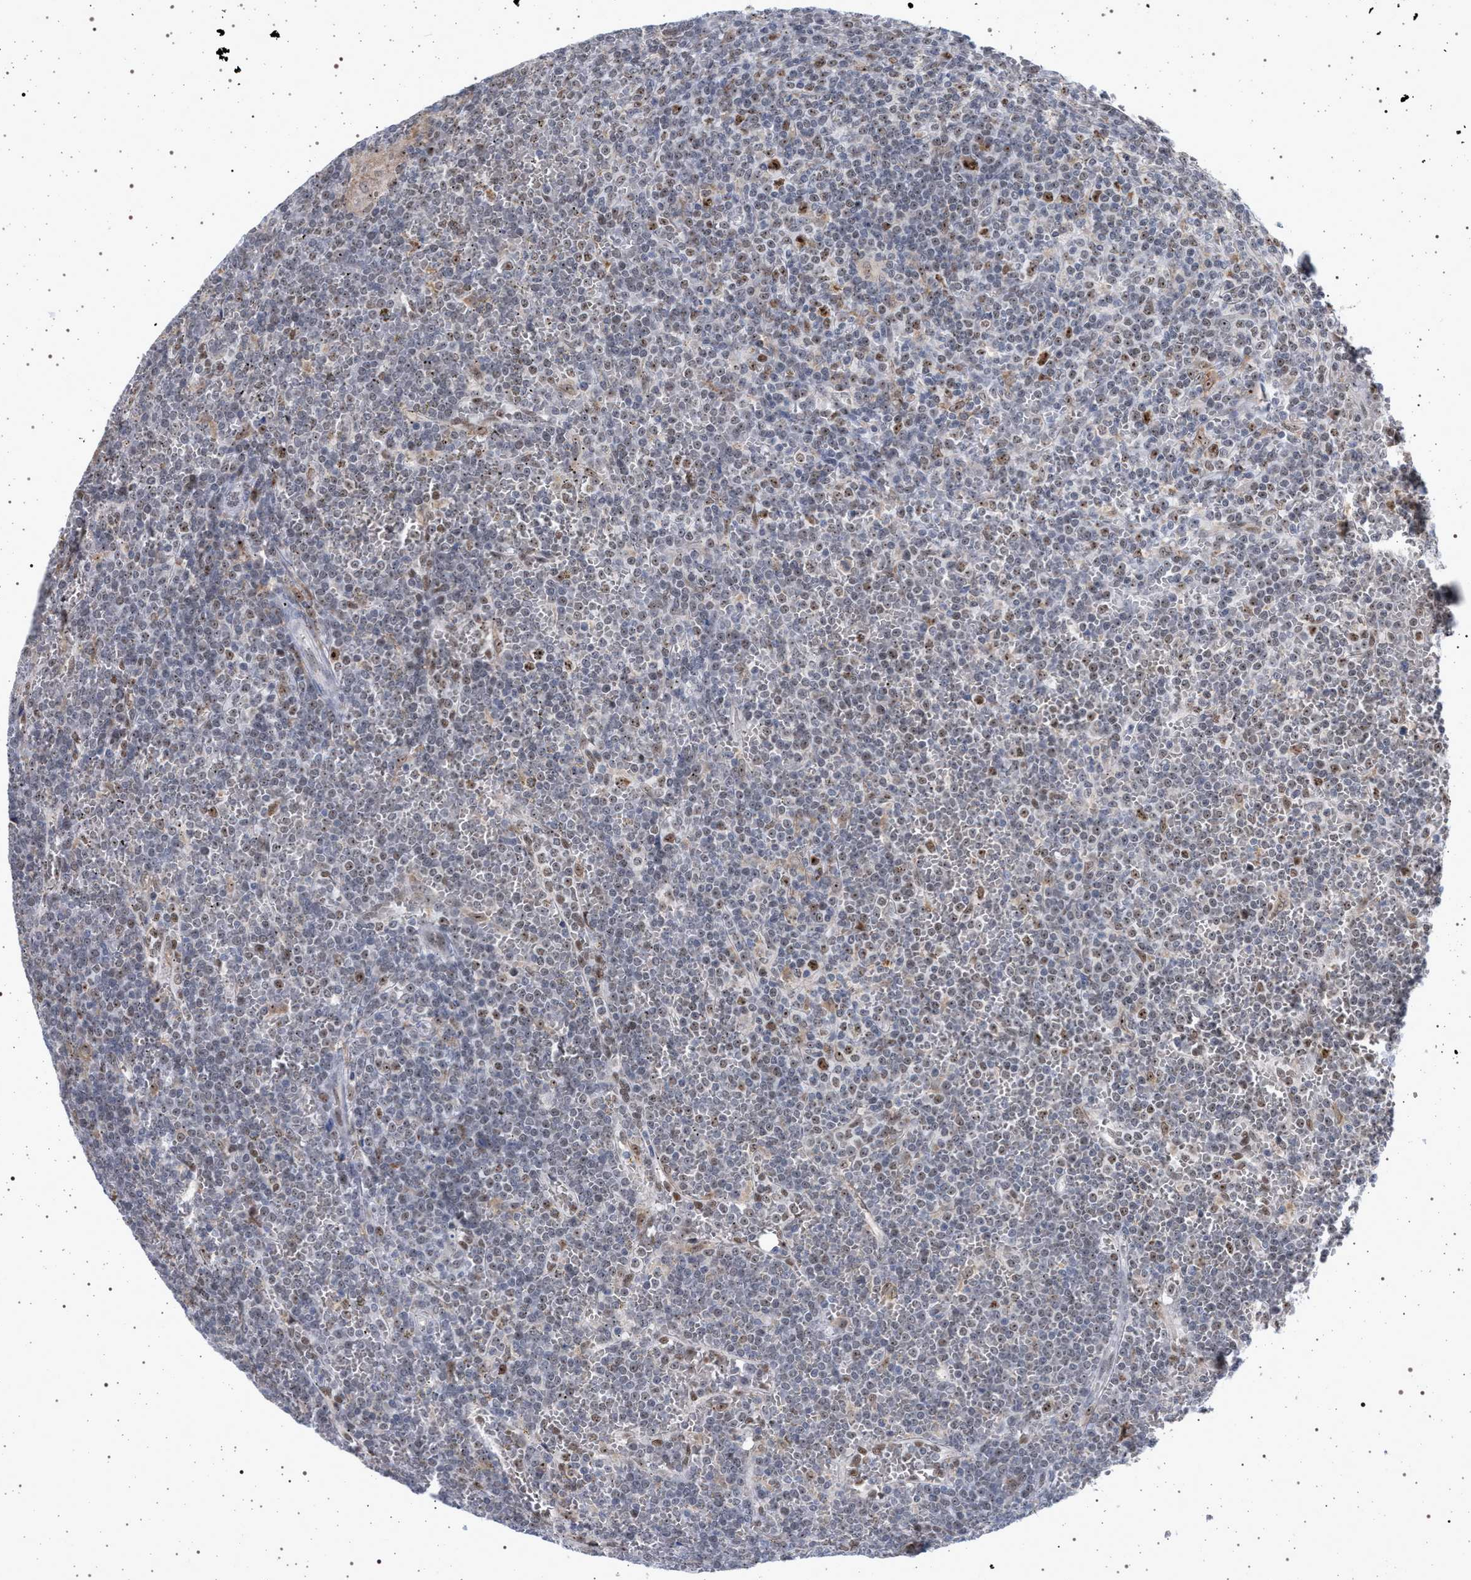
{"staining": {"intensity": "strong", "quantity": "<25%", "location": "nuclear"}, "tissue": "lymphoma", "cell_type": "Tumor cells", "image_type": "cancer", "snomed": [{"axis": "morphology", "description": "Malignant lymphoma, non-Hodgkin's type, Low grade"}, {"axis": "topography", "description": "Spleen"}], "caption": "Strong nuclear protein expression is present in approximately <25% of tumor cells in lymphoma. Using DAB (3,3'-diaminobenzidine) (brown) and hematoxylin (blue) stains, captured at high magnification using brightfield microscopy.", "gene": "ELAC2", "patient": {"sex": "female", "age": 19}}